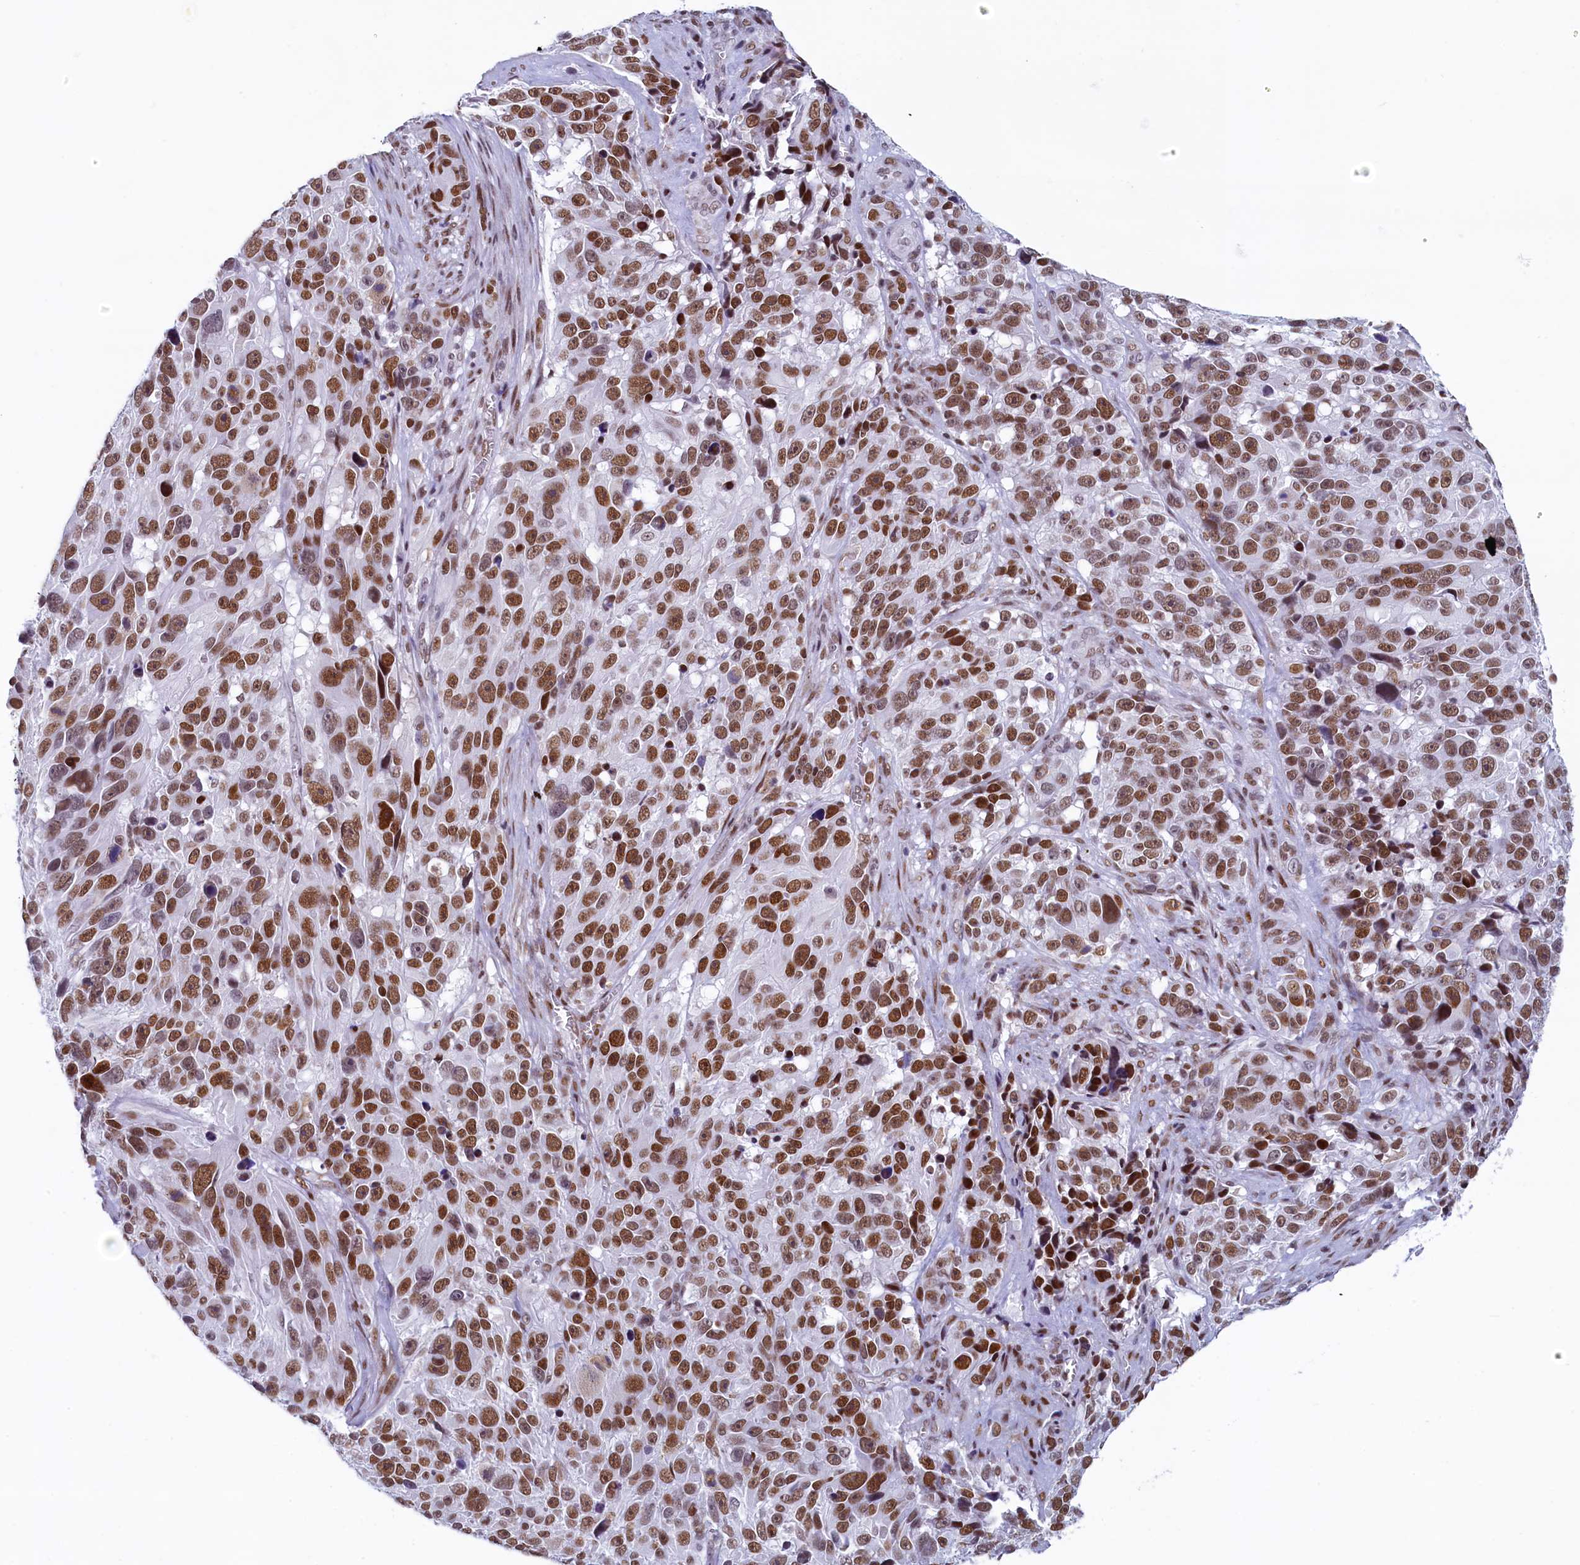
{"staining": {"intensity": "strong", "quantity": ">75%", "location": "nuclear"}, "tissue": "melanoma", "cell_type": "Tumor cells", "image_type": "cancer", "snomed": [{"axis": "morphology", "description": "Malignant melanoma, NOS"}, {"axis": "topography", "description": "Skin"}], "caption": "Human malignant melanoma stained with a protein marker reveals strong staining in tumor cells.", "gene": "SUGP2", "patient": {"sex": "male", "age": 84}}